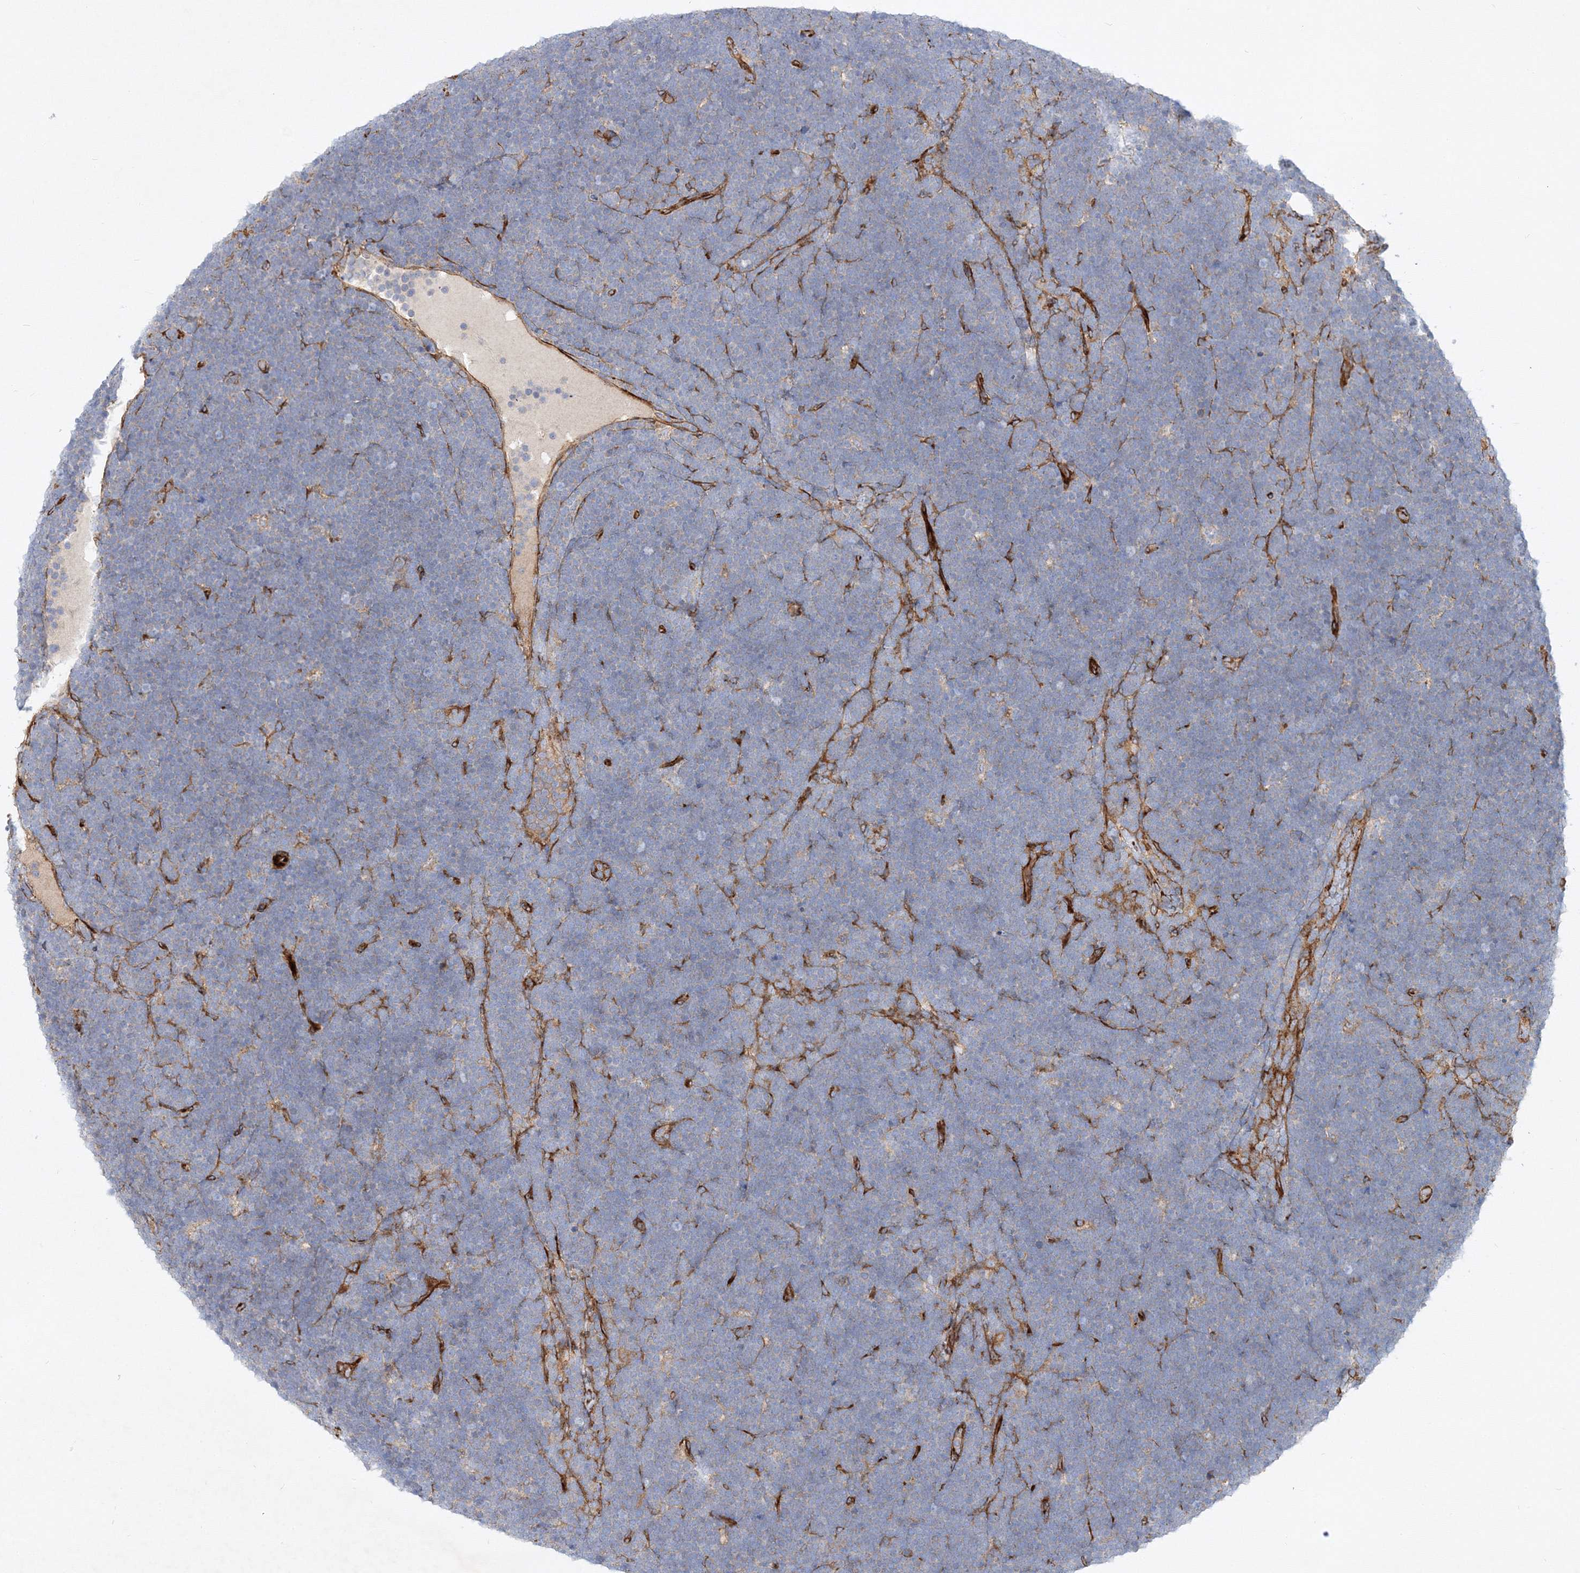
{"staining": {"intensity": "negative", "quantity": "none", "location": "none"}, "tissue": "lymphoma", "cell_type": "Tumor cells", "image_type": "cancer", "snomed": [{"axis": "morphology", "description": "Malignant lymphoma, non-Hodgkin's type, High grade"}, {"axis": "topography", "description": "Lymph node"}], "caption": "Immunohistochemistry photomicrograph of neoplastic tissue: high-grade malignant lymphoma, non-Hodgkin's type stained with DAB demonstrates no significant protein staining in tumor cells.", "gene": "ZFYVE16", "patient": {"sex": "male", "age": 13}}